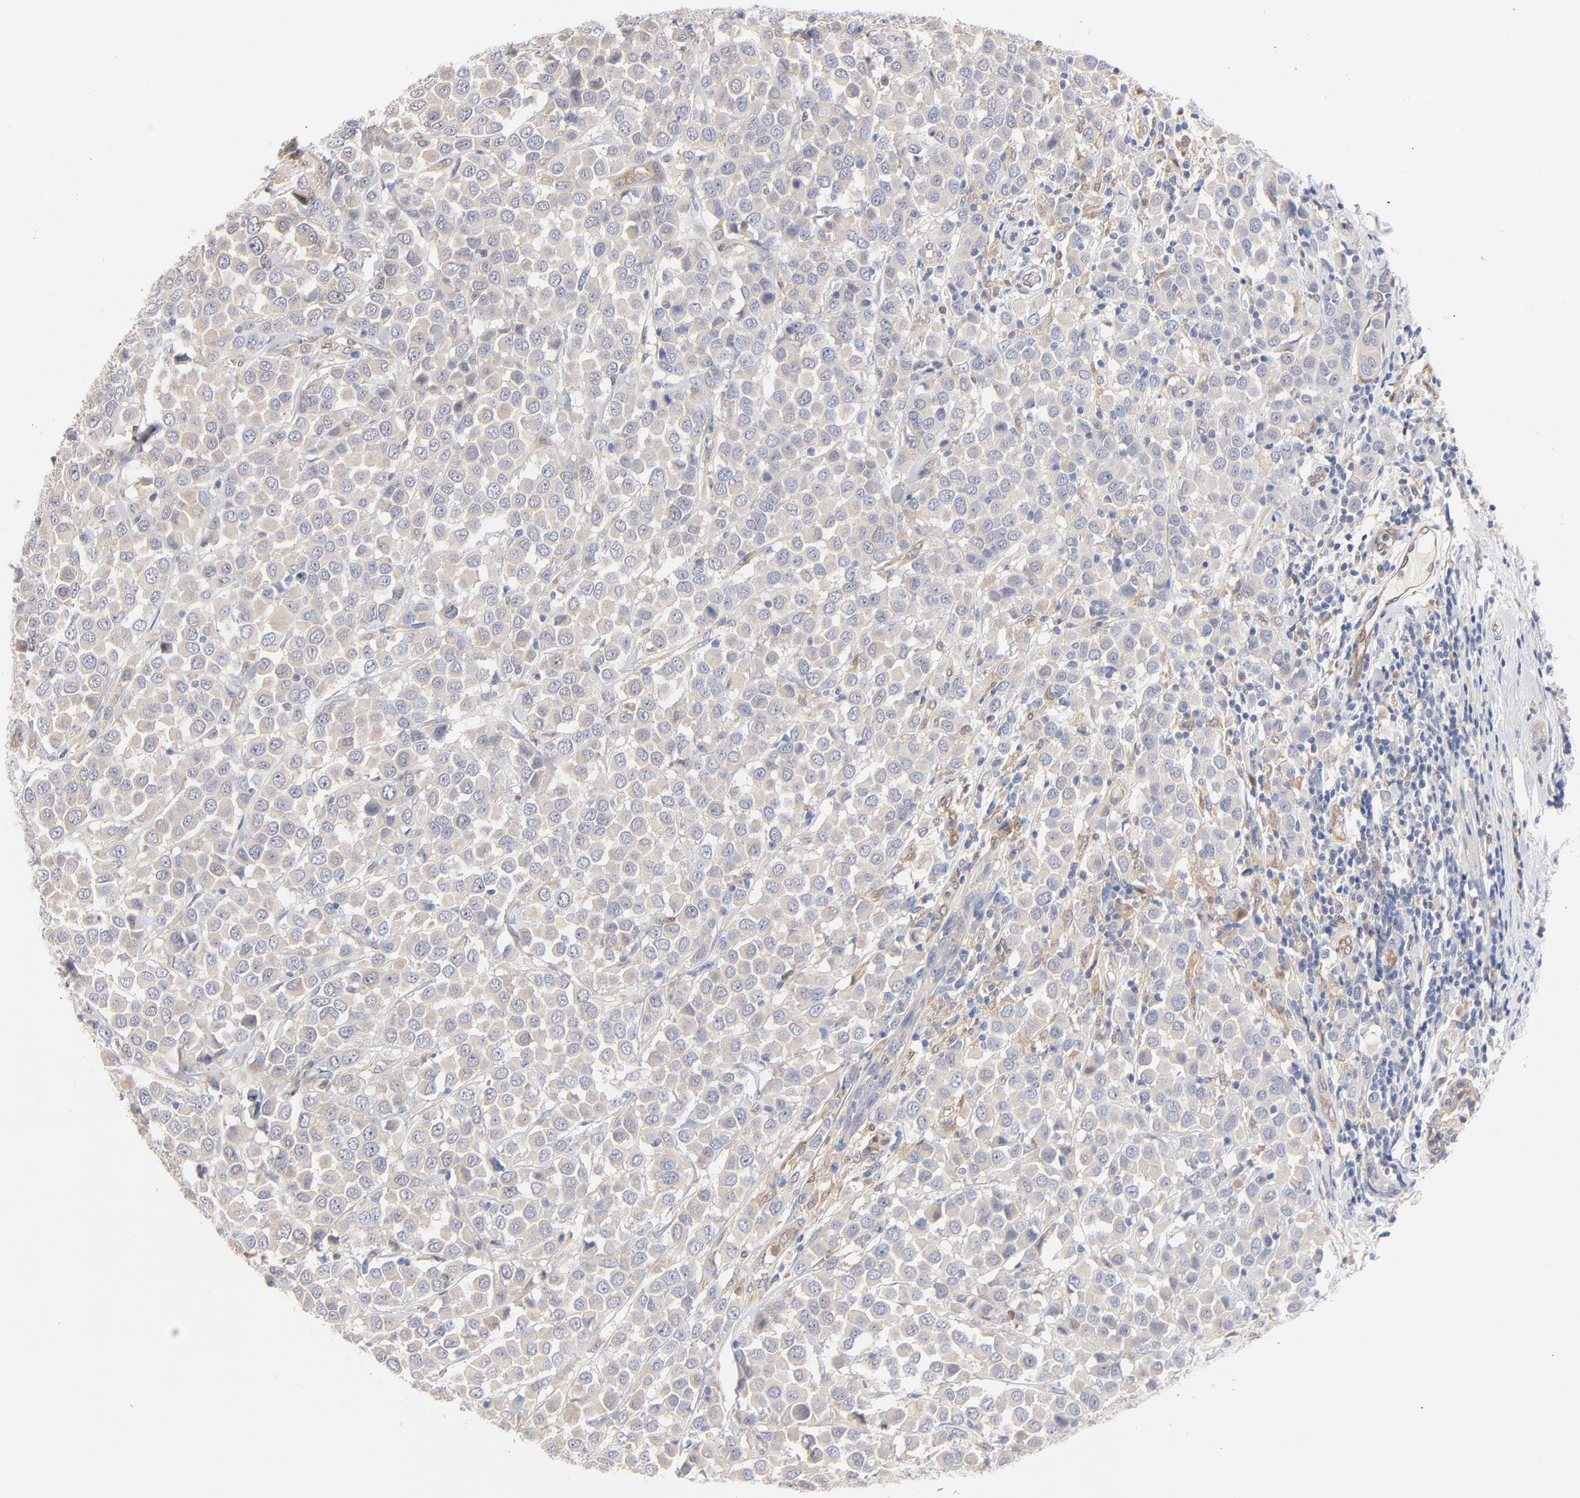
{"staining": {"intensity": "weak", "quantity": ">75%", "location": "cytoplasmic/membranous"}, "tissue": "breast cancer", "cell_type": "Tumor cells", "image_type": "cancer", "snomed": [{"axis": "morphology", "description": "Duct carcinoma"}, {"axis": "topography", "description": "Breast"}], "caption": "A micrograph of breast cancer (intraductal carcinoma) stained for a protein shows weak cytoplasmic/membranous brown staining in tumor cells.", "gene": "ARRB1", "patient": {"sex": "female", "age": 61}}